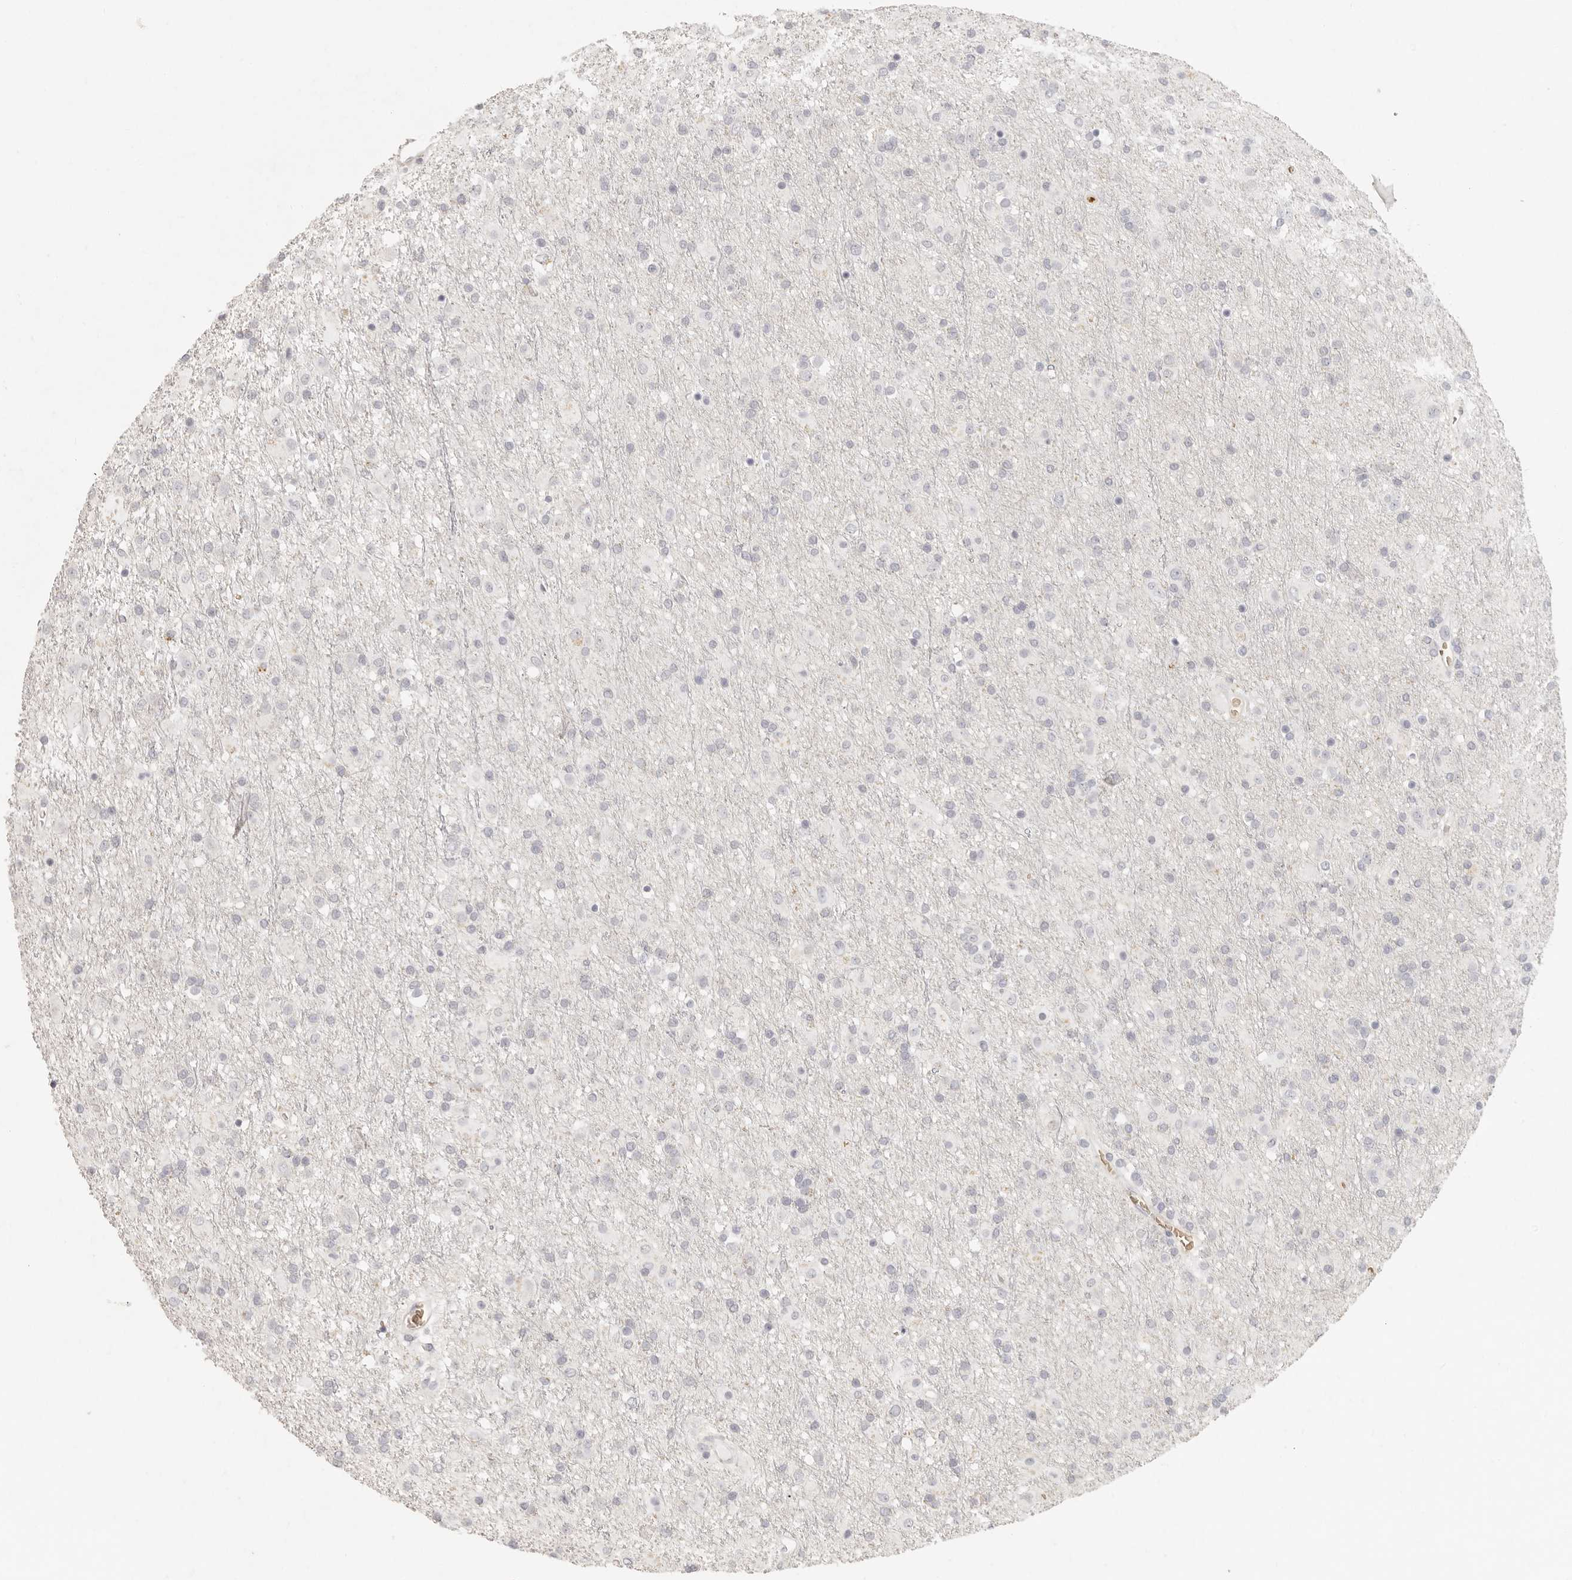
{"staining": {"intensity": "negative", "quantity": "none", "location": "none"}, "tissue": "glioma", "cell_type": "Tumor cells", "image_type": "cancer", "snomed": [{"axis": "morphology", "description": "Glioma, malignant, Low grade"}, {"axis": "topography", "description": "Brain"}], "caption": "A histopathology image of glioma stained for a protein shows no brown staining in tumor cells. (DAB (3,3'-diaminobenzidine) IHC with hematoxylin counter stain).", "gene": "NIBAN1", "patient": {"sex": "male", "age": 65}}